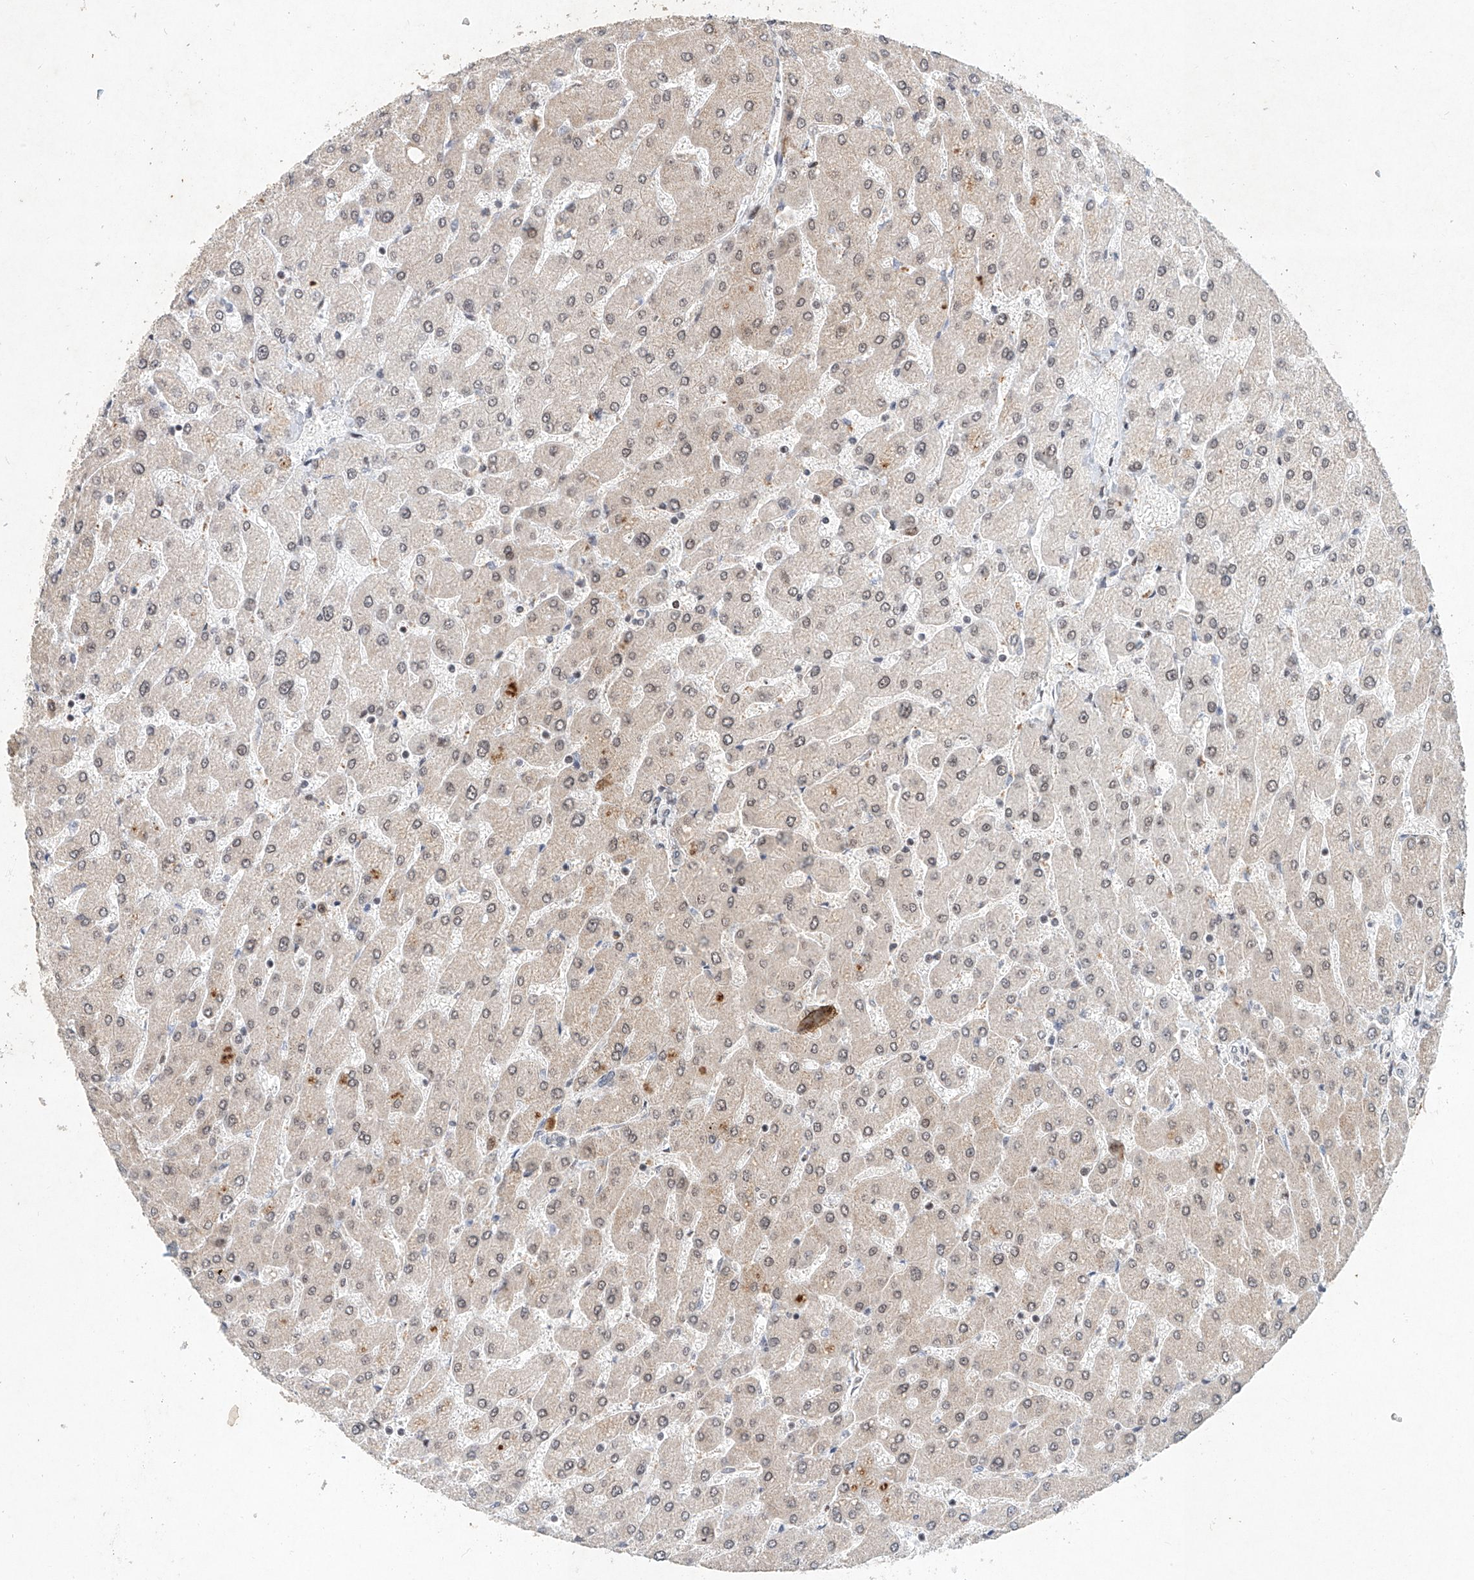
{"staining": {"intensity": "negative", "quantity": "none", "location": "none"}, "tissue": "liver", "cell_type": "Cholangiocytes", "image_type": "normal", "snomed": [{"axis": "morphology", "description": "Normal tissue, NOS"}, {"axis": "topography", "description": "Liver"}], "caption": "Immunohistochemistry micrograph of normal liver stained for a protein (brown), which displays no expression in cholangiocytes.", "gene": "ZNF470", "patient": {"sex": "male", "age": 55}}